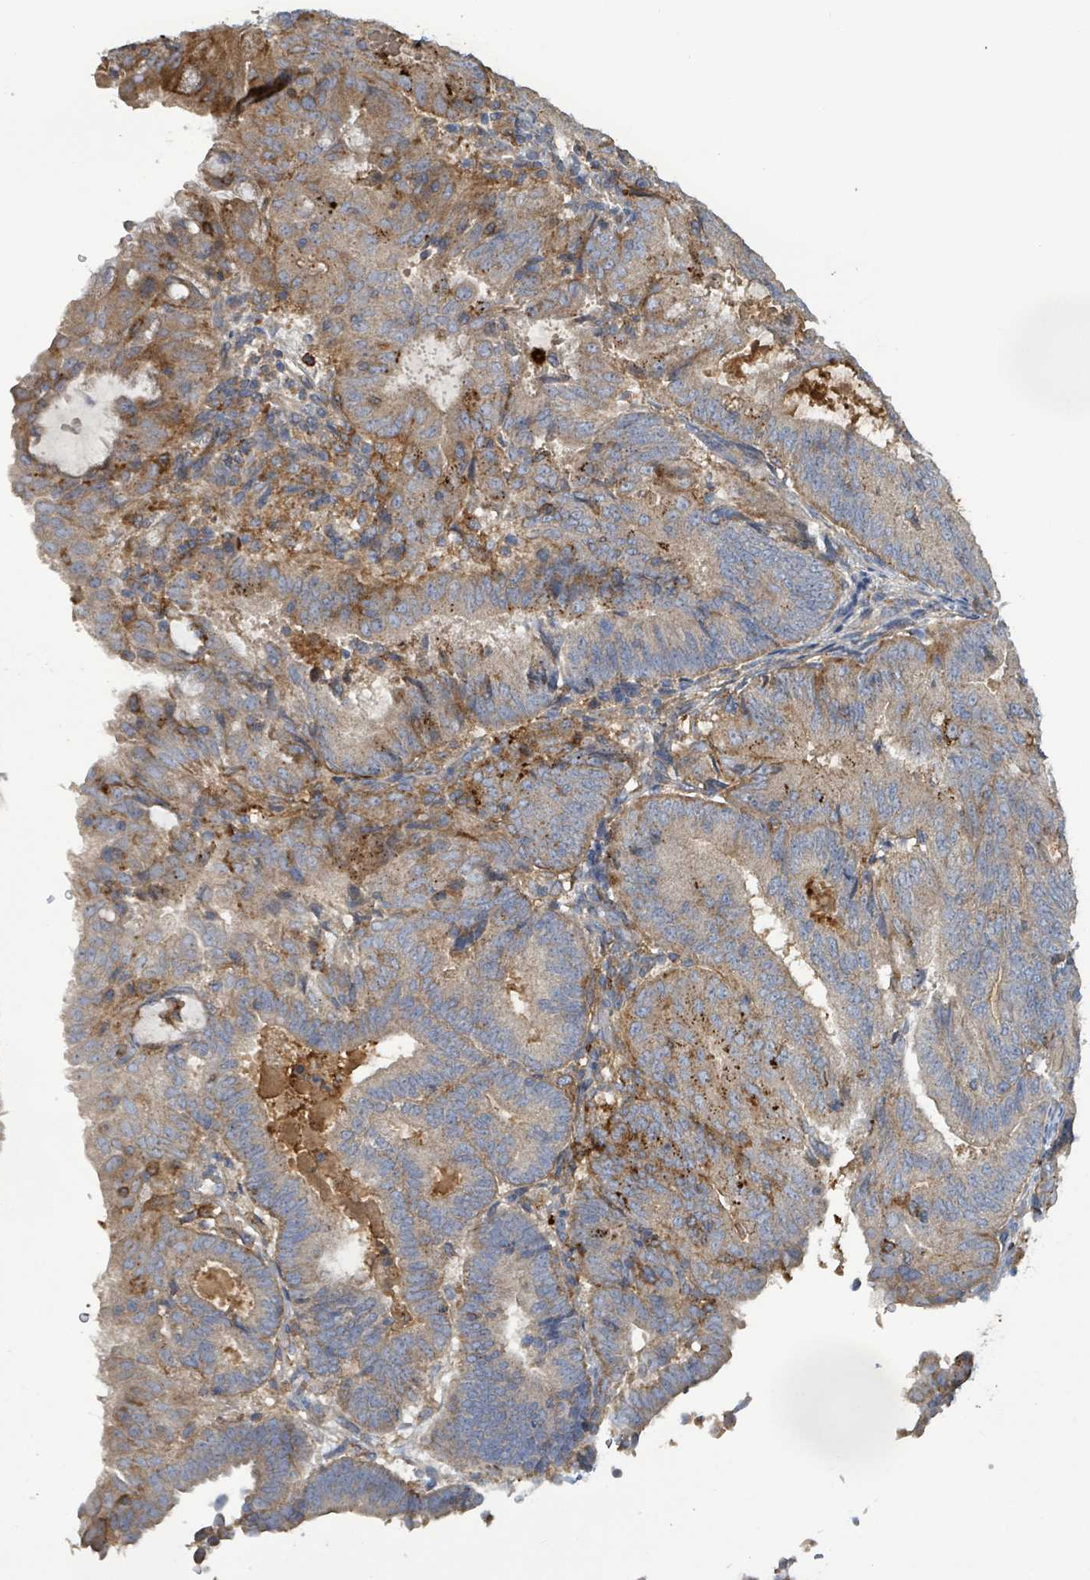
{"staining": {"intensity": "moderate", "quantity": "<25%", "location": "cytoplasmic/membranous"}, "tissue": "endometrial cancer", "cell_type": "Tumor cells", "image_type": "cancer", "snomed": [{"axis": "morphology", "description": "Adenocarcinoma, NOS"}, {"axis": "topography", "description": "Endometrium"}], "caption": "A low amount of moderate cytoplasmic/membranous expression is identified in about <25% of tumor cells in endometrial cancer tissue.", "gene": "PLAAT1", "patient": {"sex": "female", "age": 70}}